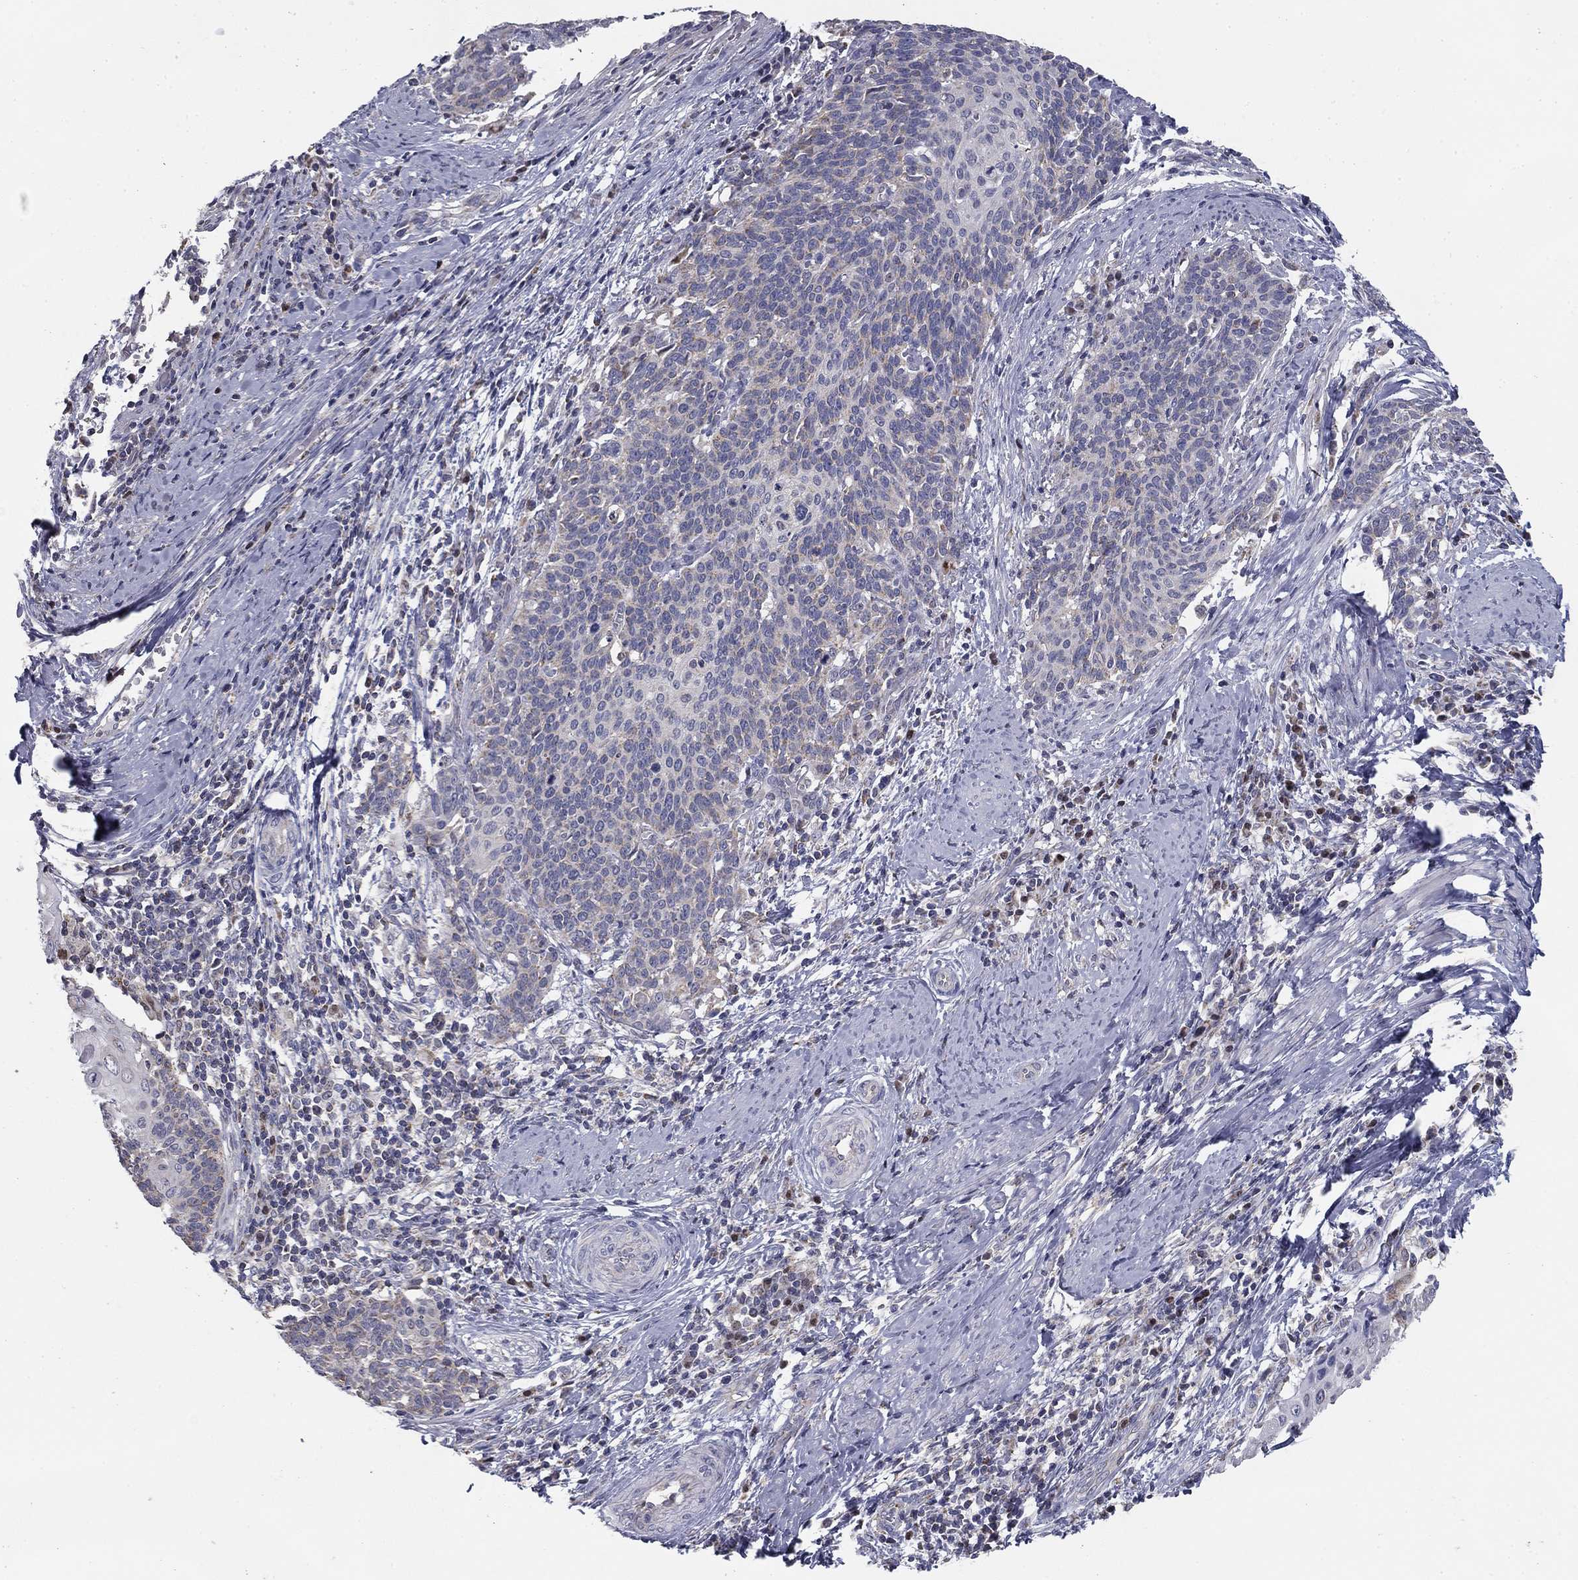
{"staining": {"intensity": "negative", "quantity": "none", "location": "none"}, "tissue": "cervical cancer", "cell_type": "Tumor cells", "image_type": "cancer", "snomed": [{"axis": "morphology", "description": "Squamous cell carcinoma, NOS"}, {"axis": "topography", "description": "Cervix"}], "caption": "Immunohistochemical staining of human cervical squamous cell carcinoma displays no significant positivity in tumor cells.", "gene": "SLC2A9", "patient": {"sex": "female", "age": 39}}